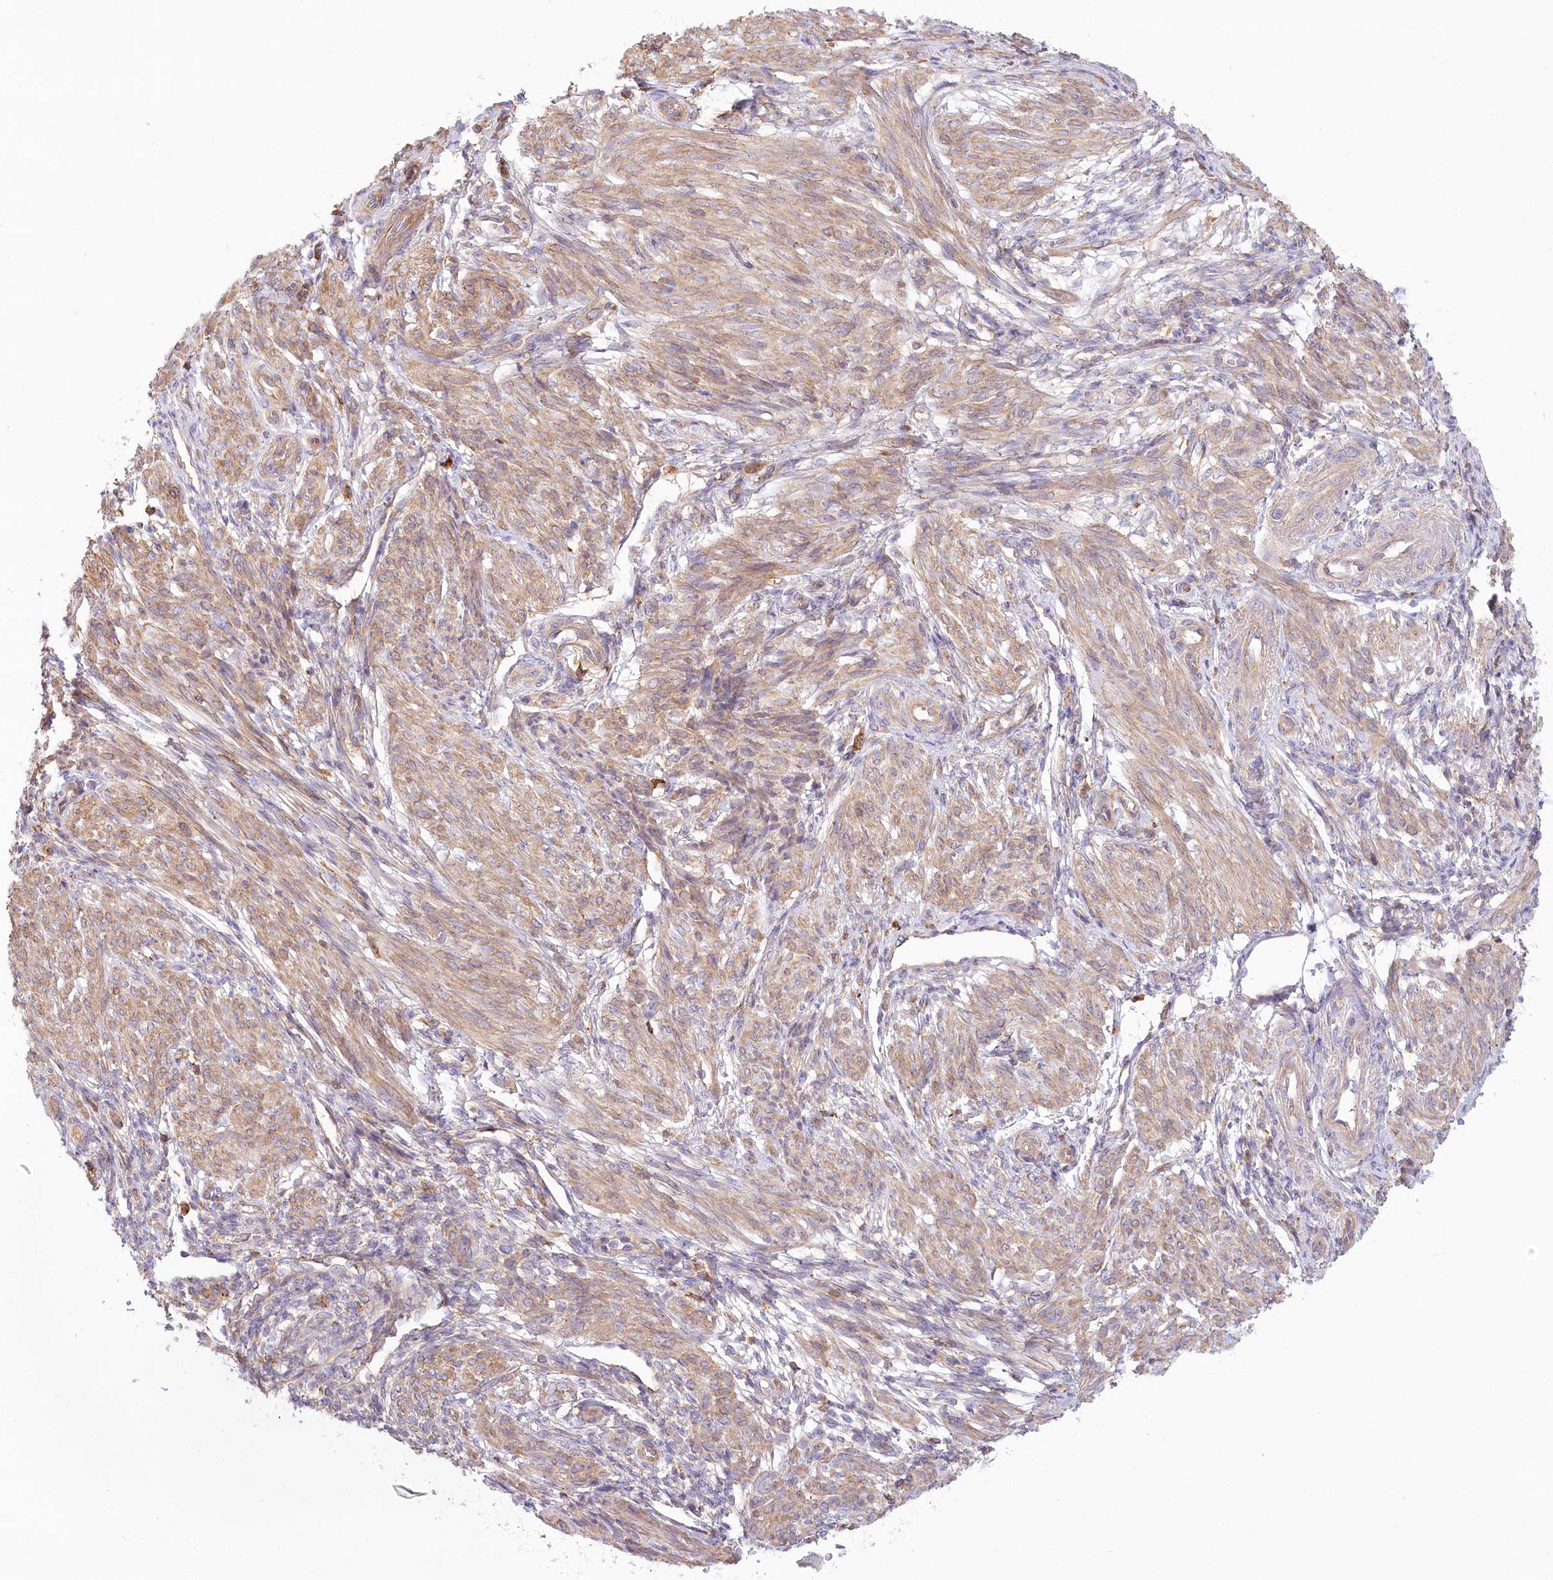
{"staining": {"intensity": "weak", "quantity": ">75%", "location": "cytoplasmic/membranous"}, "tissue": "smooth muscle", "cell_type": "Smooth muscle cells", "image_type": "normal", "snomed": [{"axis": "morphology", "description": "Normal tissue, NOS"}, {"axis": "topography", "description": "Smooth muscle"}], "caption": "About >75% of smooth muscle cells in benign smooth muscle demonstrate weak cytoplasmic/membranous protein staining as visualized by brown immunohistochemical staining.", "gene": "UMPS", "patient": {"sex": "female", "age": 39}}